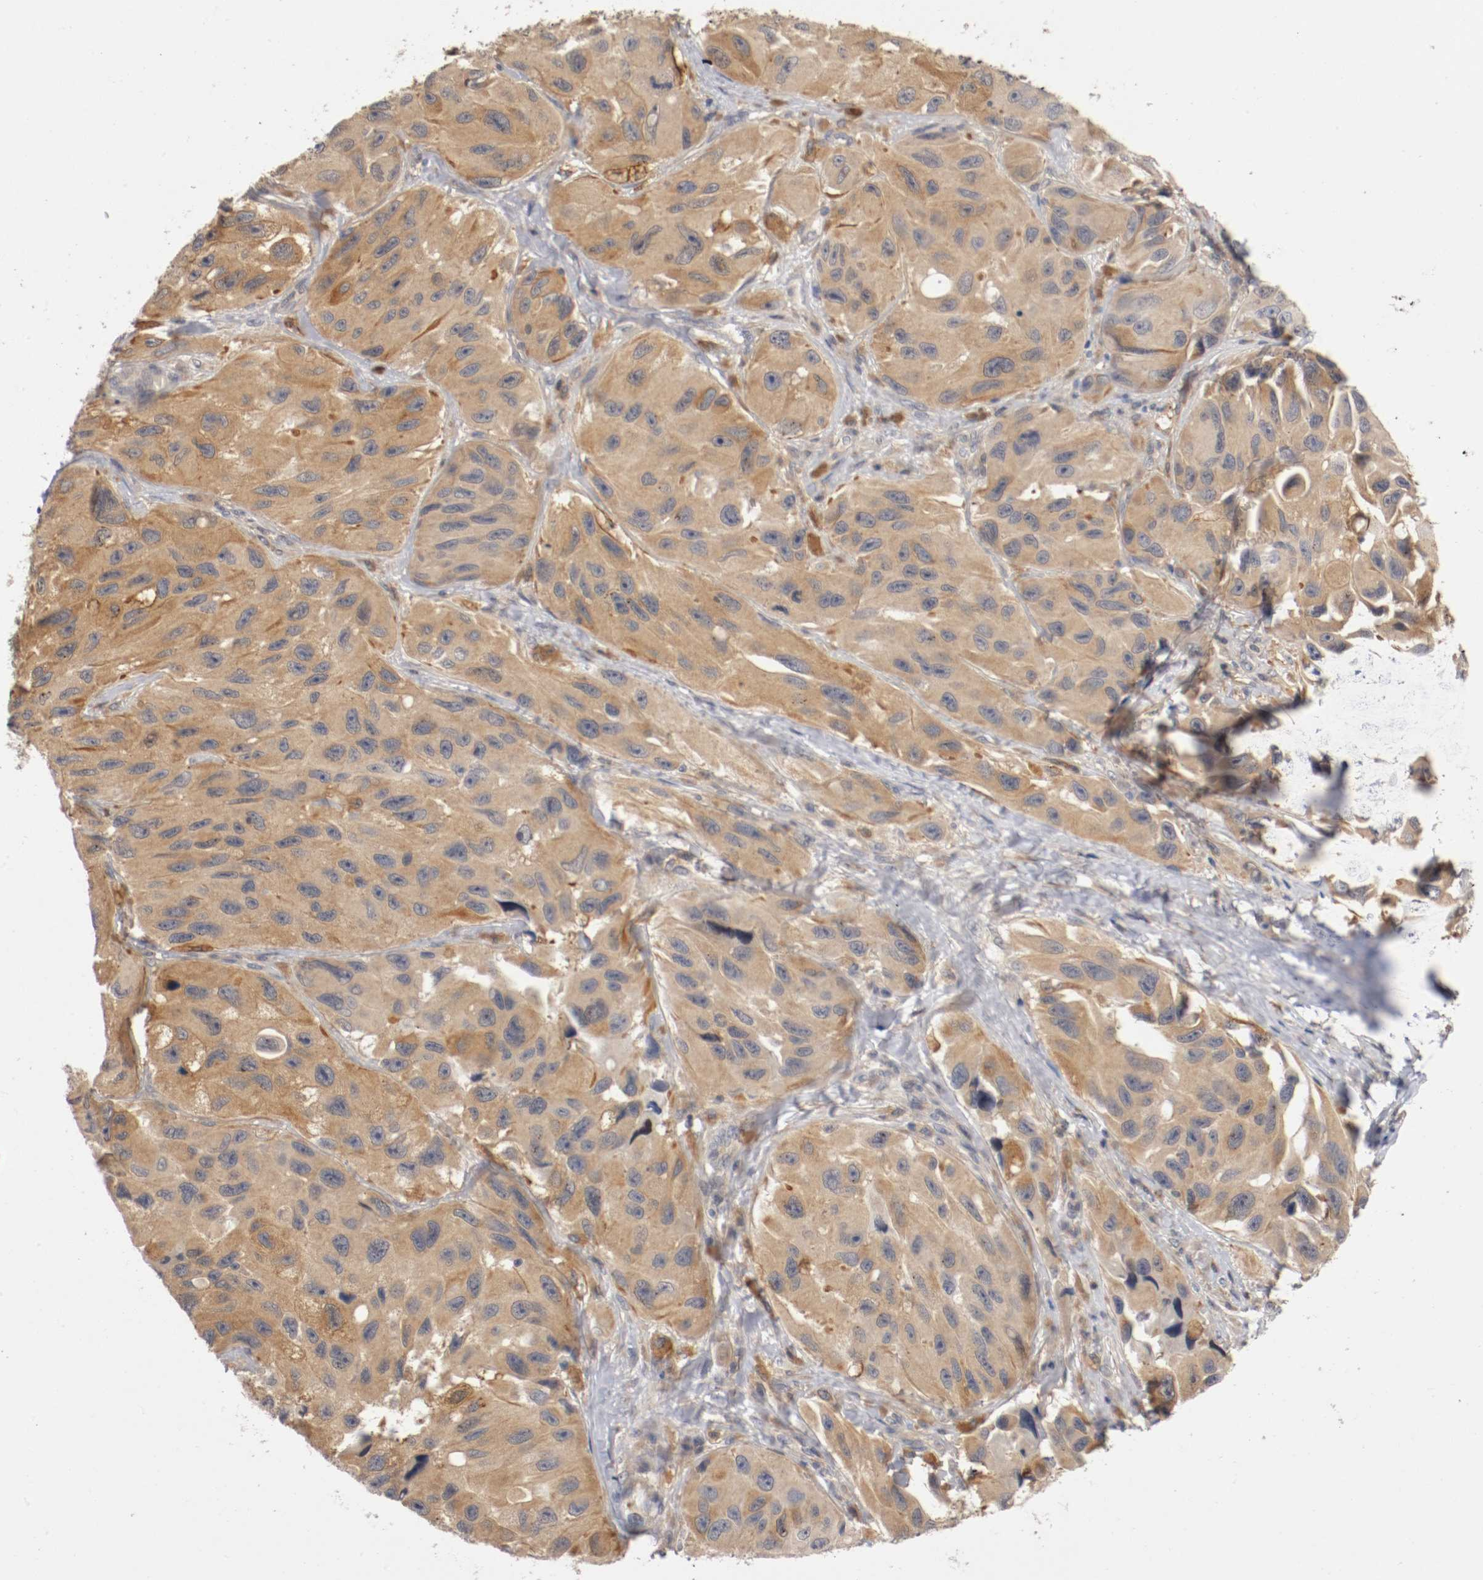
{"staining": {"intensity": "moderate", "quantity": ">75%", "location": "cytoplasmic/membranous"}, "tissue": "melanoma", "cell_type": "Tumor cells", "image_type": "cancer", "snomed": [{"axis": "morphology", "description": "Malignant melanoma, NOS"}, {"axis": "topography", "description": "Skin"}], "caption": "Human melanoma stained for a protein (brown) shows moderate cytoplasmic/membranous positive expression in about >75% of tumor cells.", "gene": "RBM23", "patient": {"sex": "female", "age": 73}}